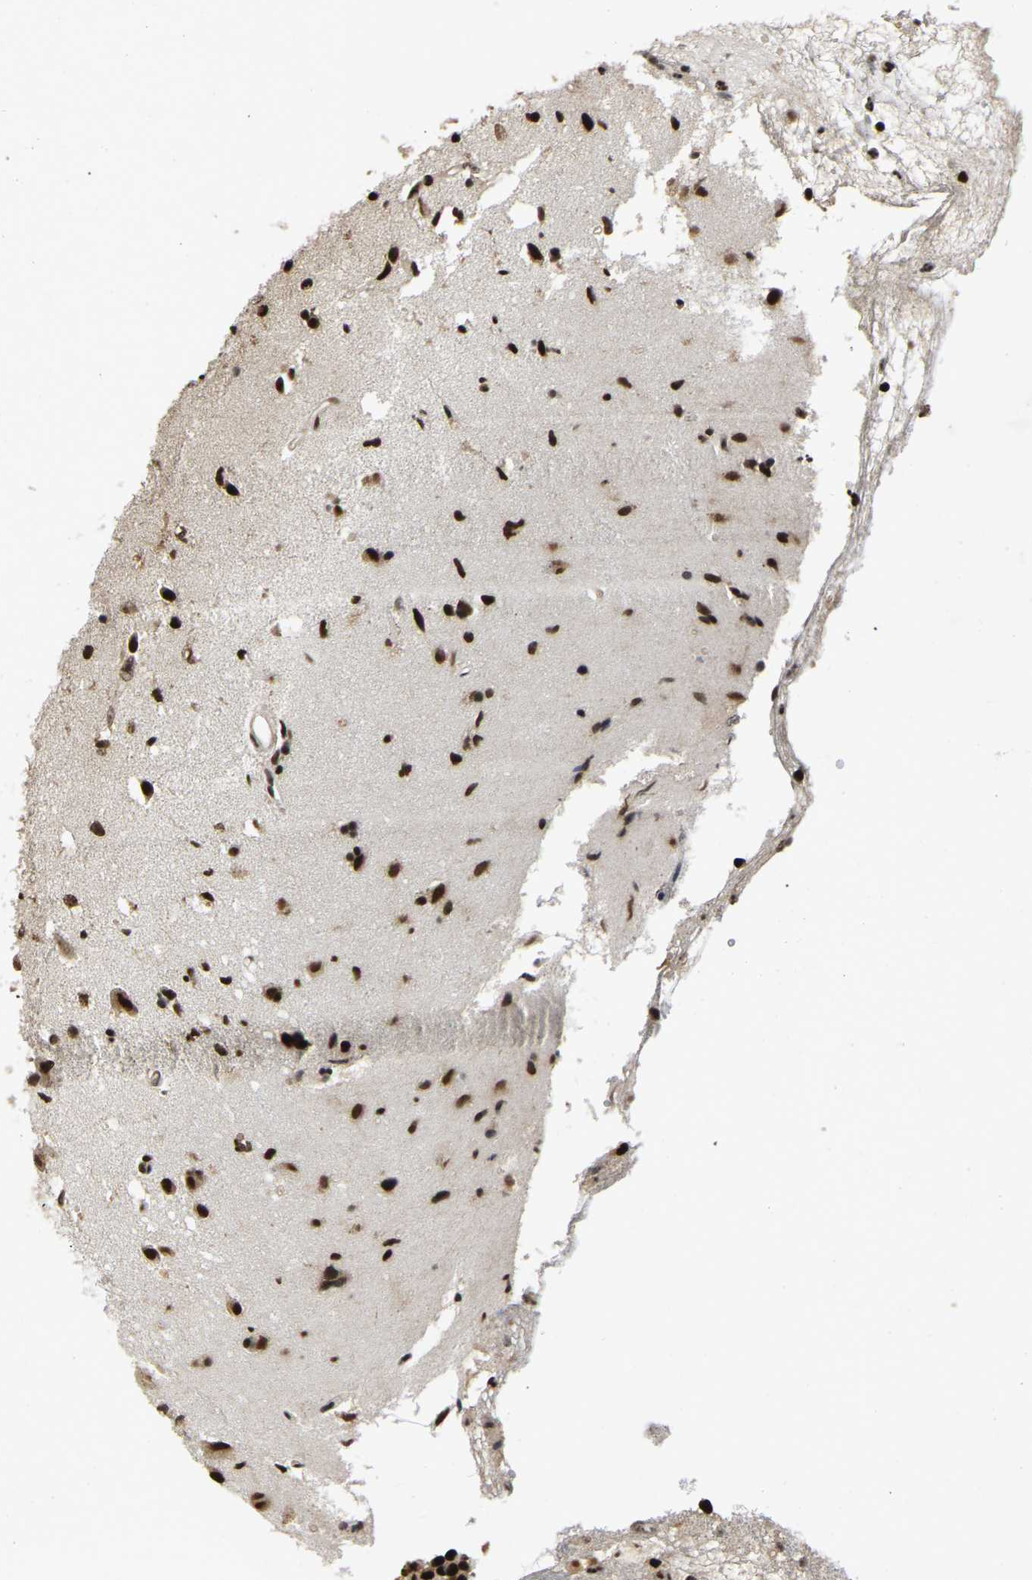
{"staining": {"intensity": "strong", "quantity": ">75%", "location": "nuclear"}, "tissue": "glioma", "cell_type": "Tumor cells", "image_type": "cancer", "snomed": [{"axis": "morphology", "description": "Glioma, malignant, High grade"}, {"axis": "topography", "description": "Brain"}], "caption": "Glioma stained for a protein reveals strong nuclear positivity in tumor cells.", "gene": "TBL1XR1", "patient": {"sex": "female", "age": 59}}